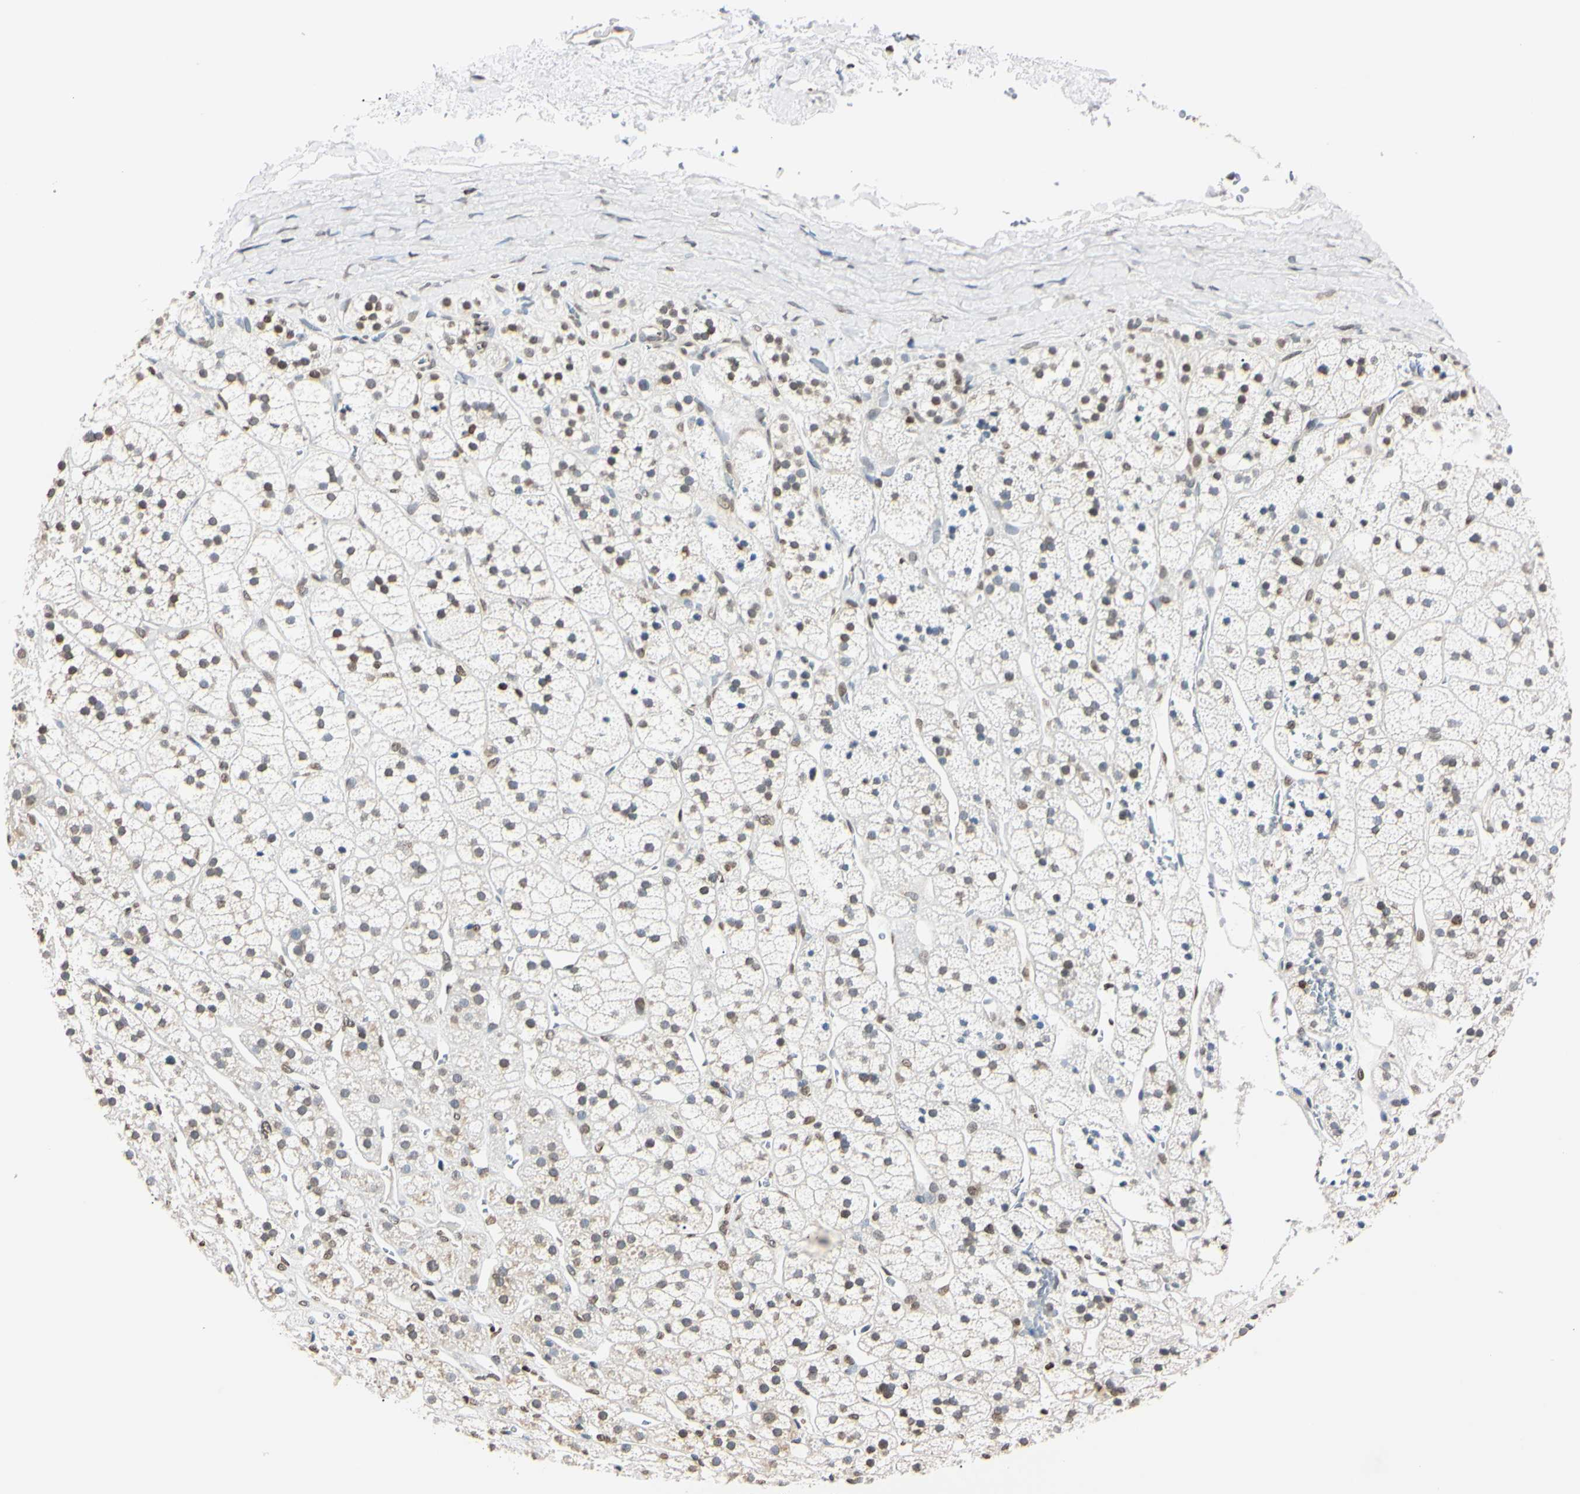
{"staining": {"intensity": "weak", "quantity": "<25%", "location": "nuclear"}, "tissue": "adrenal gland", "cell_type": "Glandular cells", "image_type": "normal", "snomed": [{"axis": "morphology", "description": "Normal tissue, NOS"}, {"axis": "topography", "description": "Adrenal gland"}], "caption": "High magnification brightfield microscopy of benign adrenal gland stained with DAB (brown) and counterstained with hematoxylin (blue): glandular cells show no significant staining. (DAB (3,3'-diaminobenzidine) immunohistochemistry (IHC) visualized using brightfield microscopy, high magnification).", "gene": "CDC45", "patient": {"sex": "male", "age": 56}}